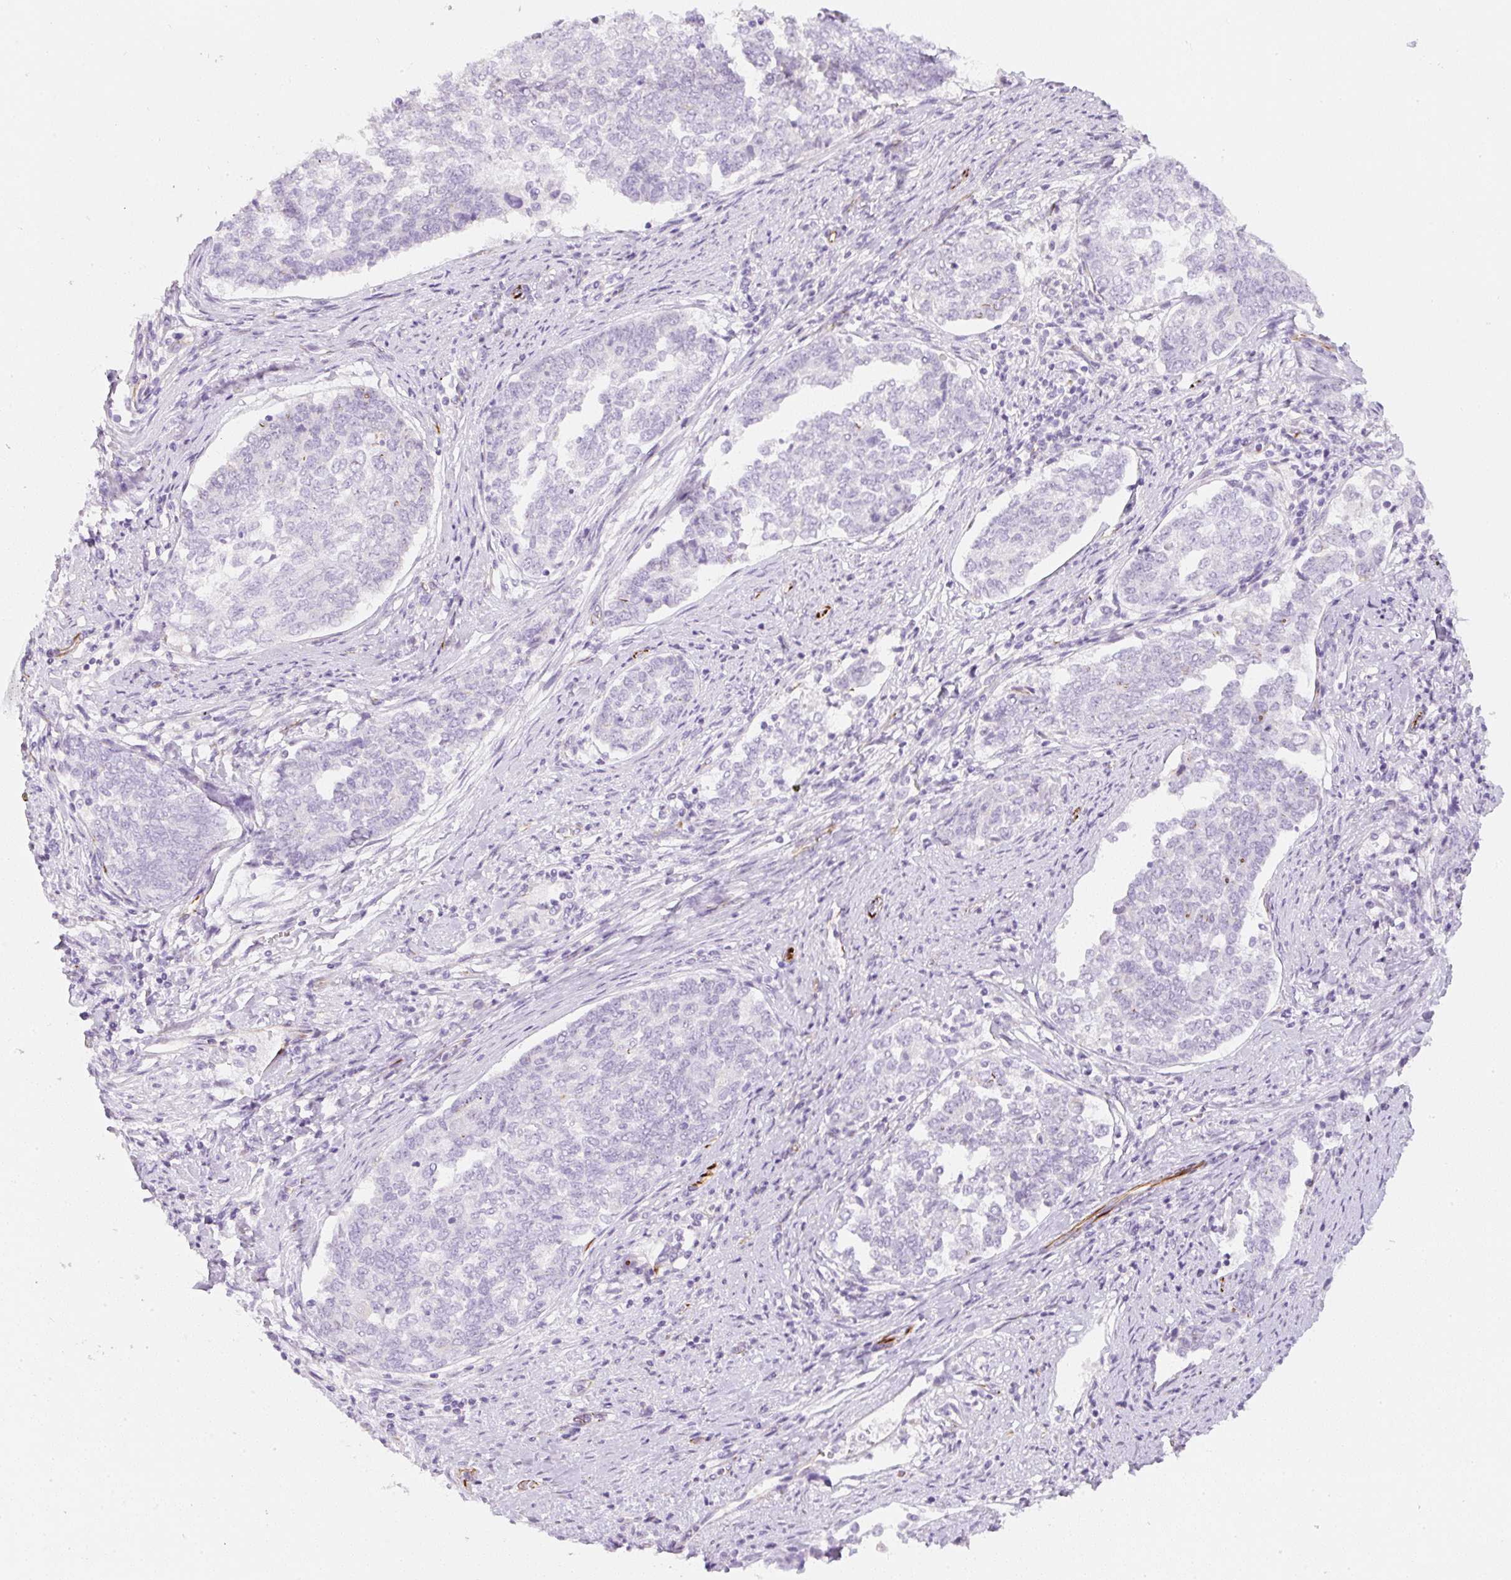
{"staining": {"intensity": "negative", "quantity": "none", "location": "none"}, "tissue": "endometrial cancer", "cell_type": "Tumor cells", "image_type": "cancer", "snomed": [{"axis": "morphology", "description": "Adenocarcinoma, NOS"}, {"axis": "topography", "description": "Endometrium"}], "caption": "Photomicrograph shows no protein expression in tumor cells of endometrial adenocarcinoma tissue.", "gene": "ZNF689", "patient": {"sex": "female", "age": 80}}